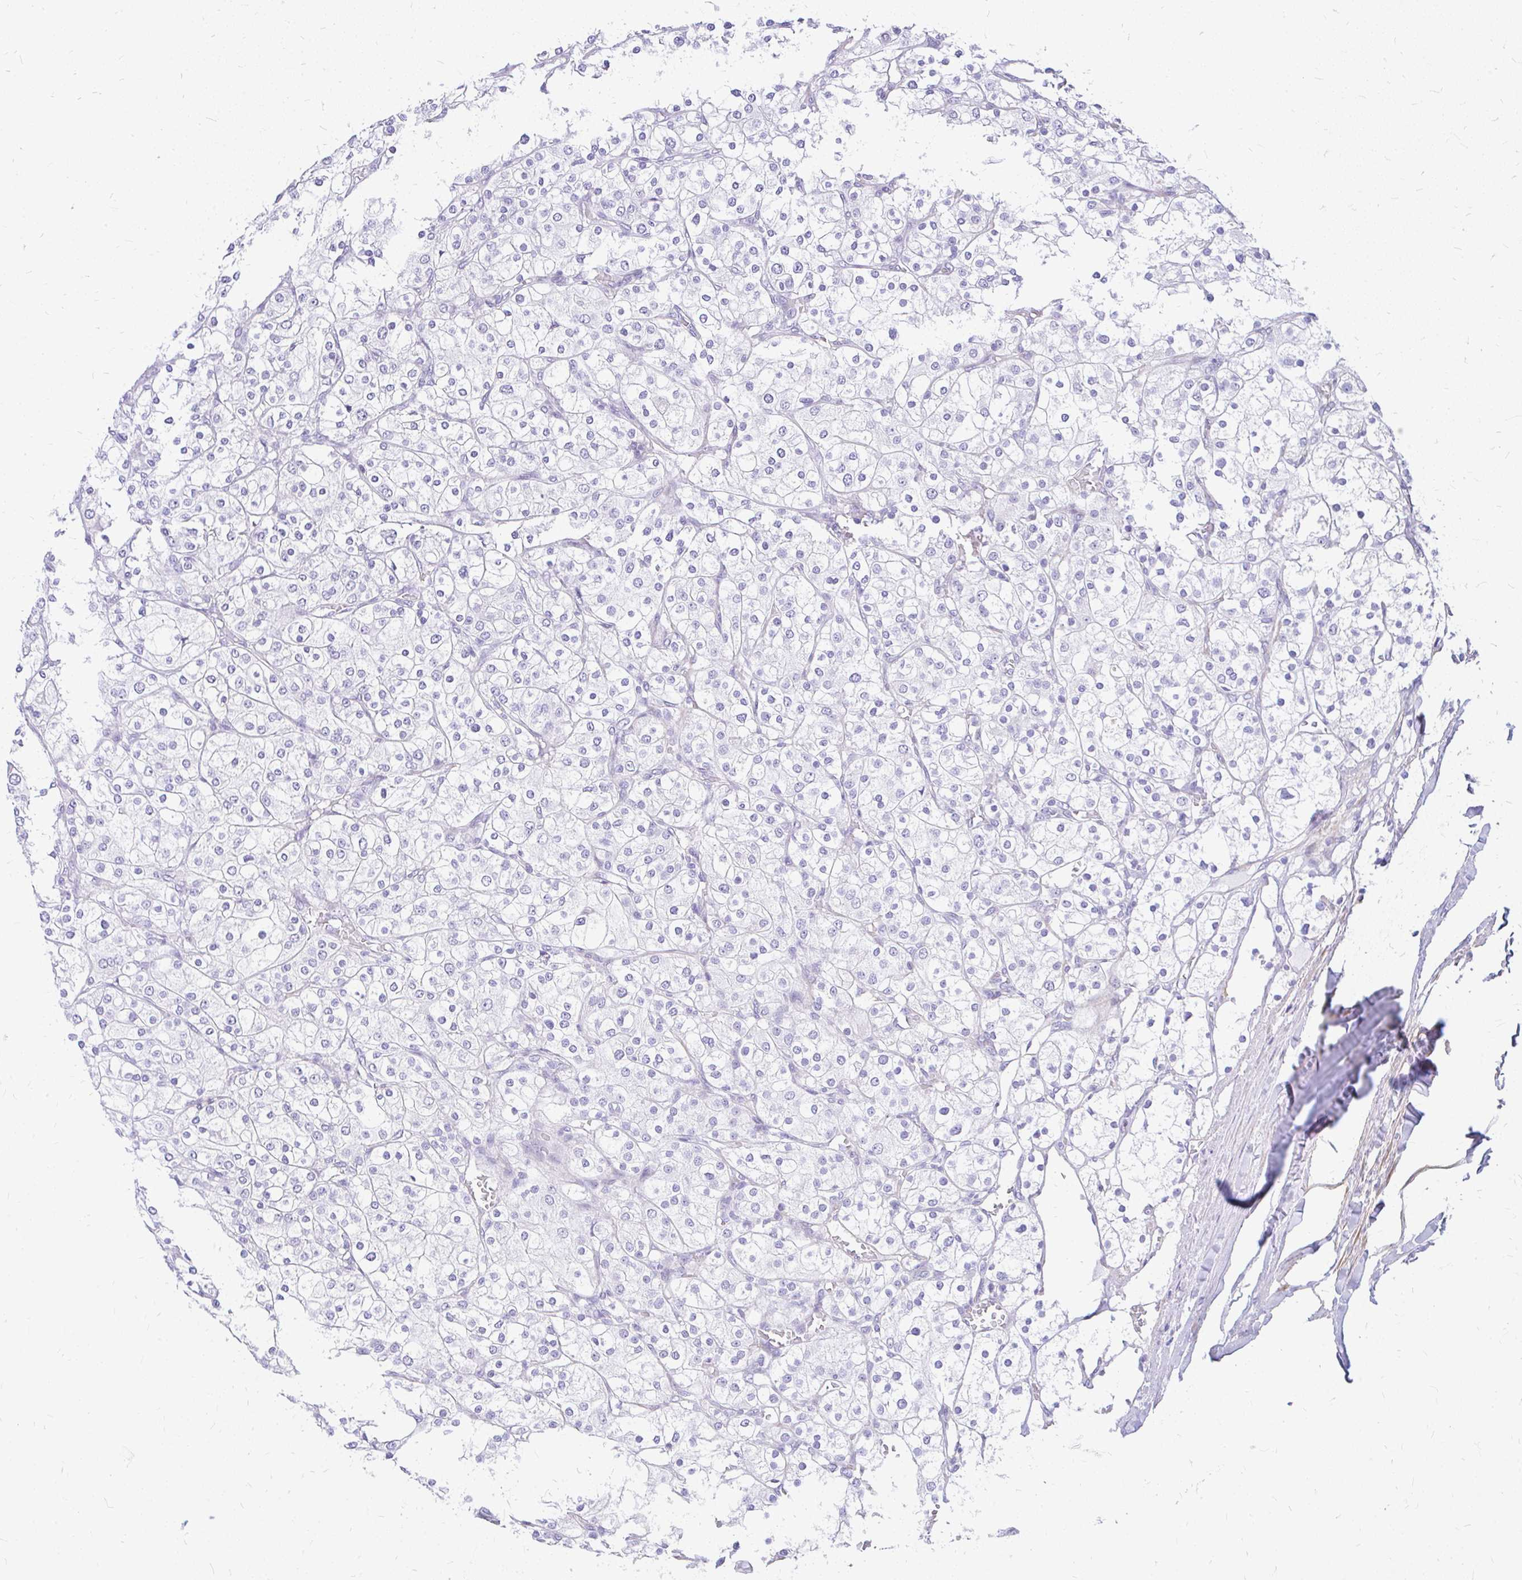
{"staining": {"intensity": "negative", "quantity": "none", "location": "none"}, "tissue": "renal cancer", "cell_type": "Tumor cells", "image_type": "cancer", "snomed": [{"axis": "morphology", "description": "Adenocarcinoma, NOS"}, {"axis": "topography", "description": "Kidney"}], "caption": "Micrograph shows no significant protein positivity in tumor cells of renal cancer (adenocarcinoma).", "gene": "FAM83C", "patient": {"sex": "male", "age": 80}}